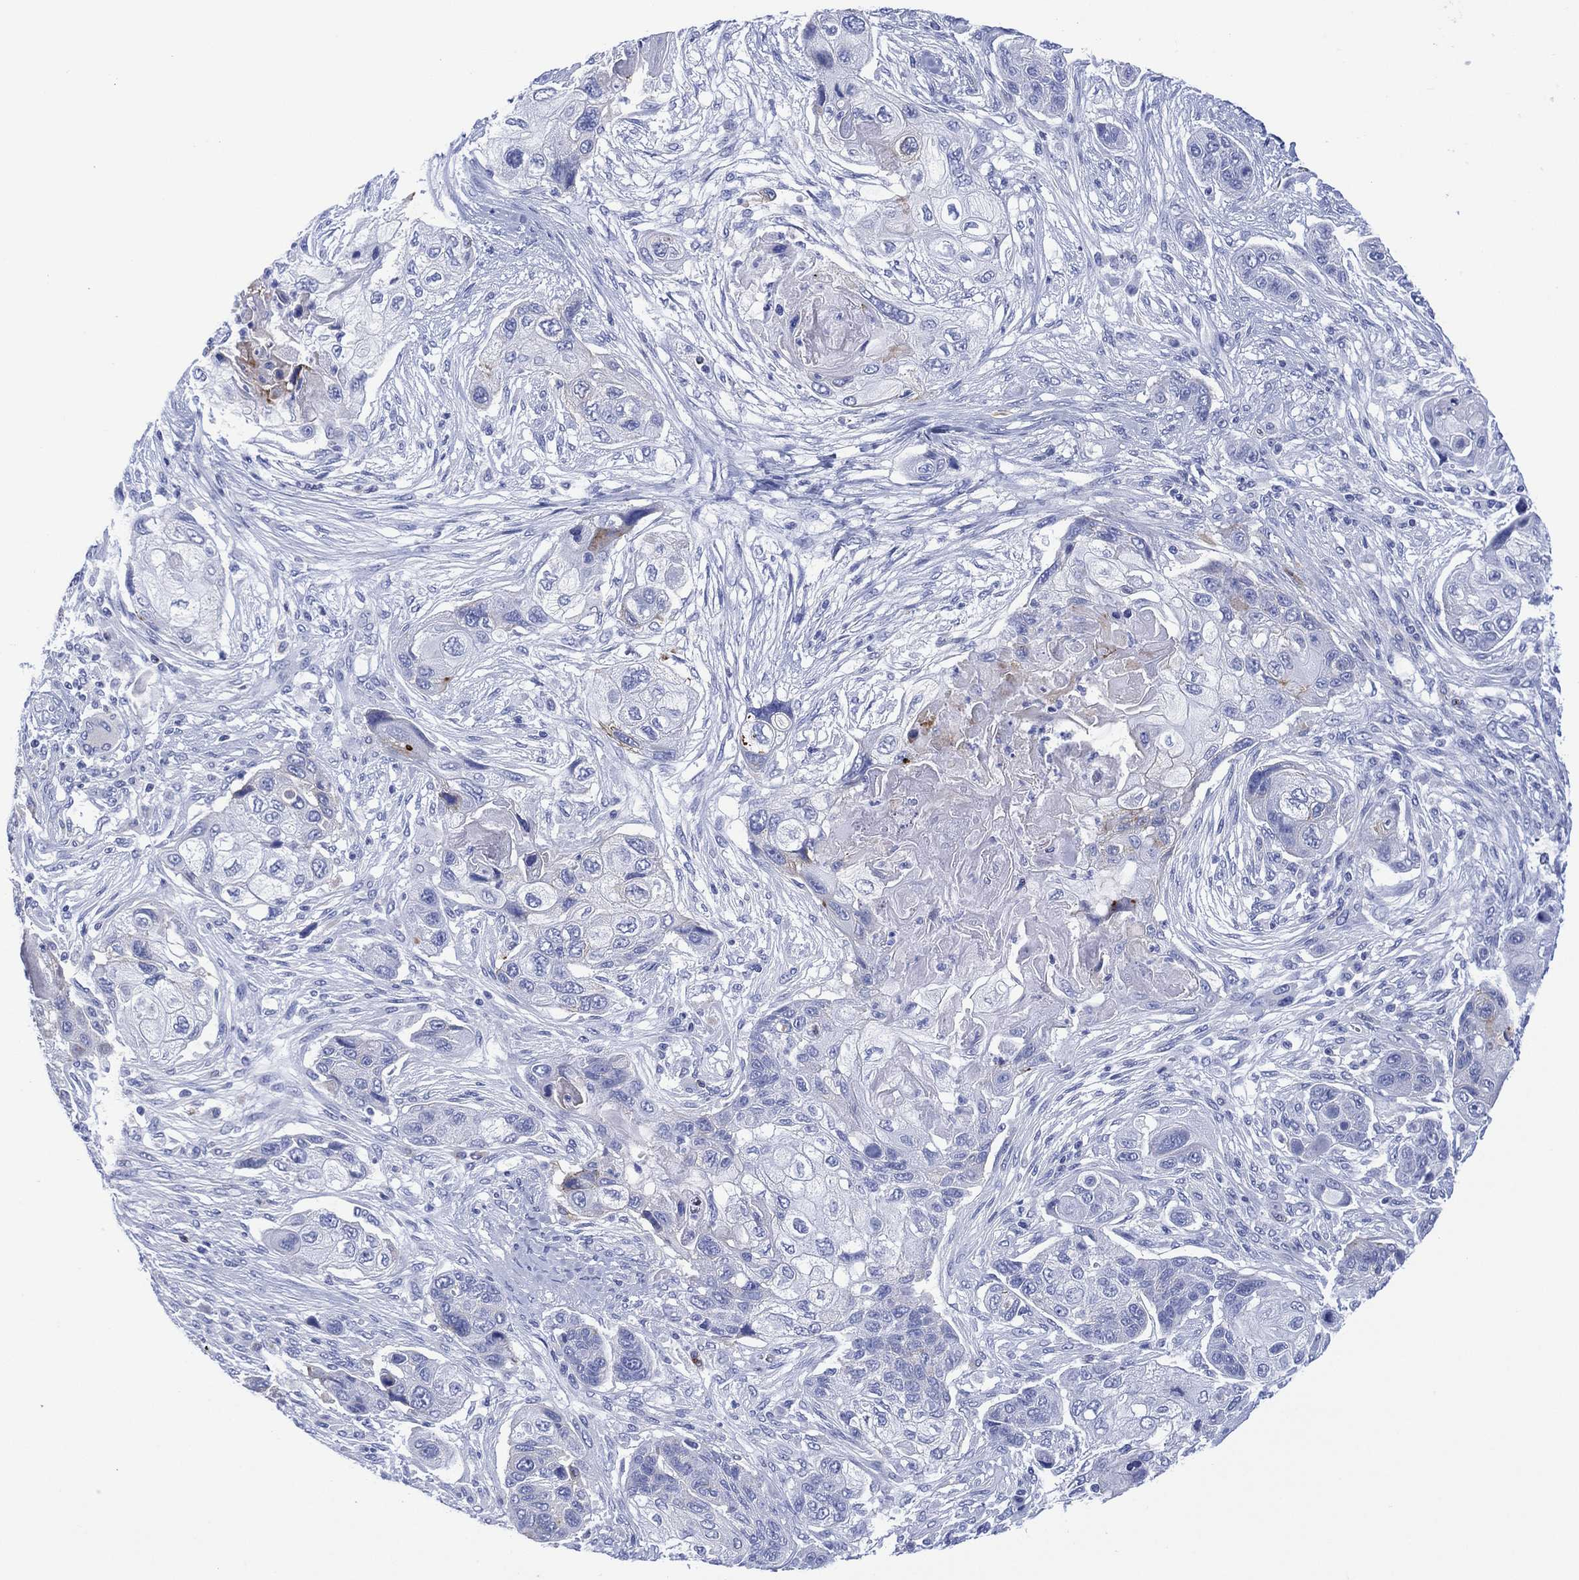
{"staining": {"intensity": "negative", "quantity": "none", "location": "none"}, "tissue": "lung cancer", "cell_type": "Tumor cells", "image_type": "cancer", "snomed": [{"axis": "morphology", "description": "Squamous cell carcinoma, NOS"}, {"axis": "topography", "description": "Lung"}], "caption": "Immunohistochemistry image of neoplastic tissue: human squamous cell carcinoma (lung) stained with DAB (3,3'-diaminobenzidine) exhibits no significant protein positivity in tumor cells.", "gene": "DPP4", "patient": {"sex": "male", "age": 69}}